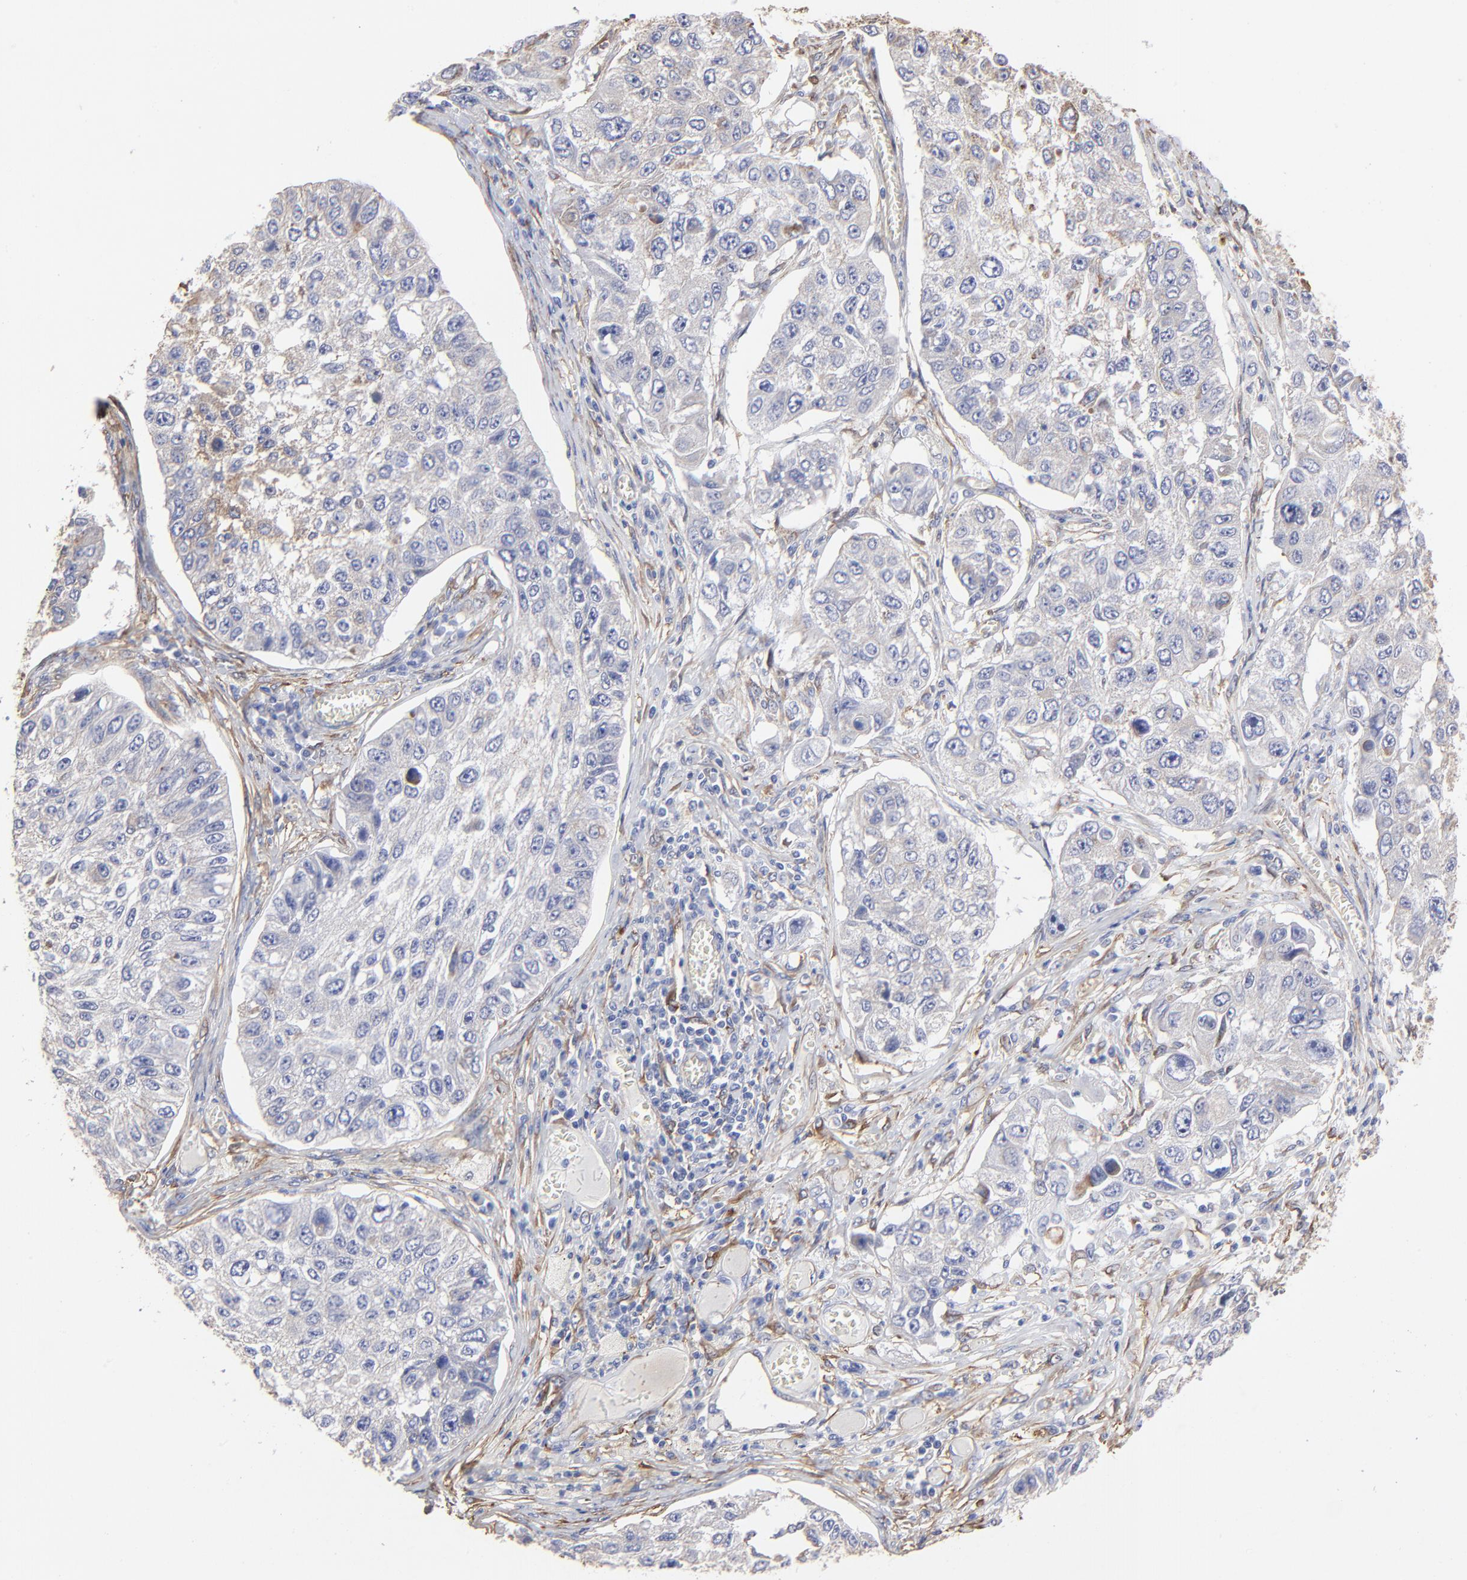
{"staining": {"intensity": "negative", "quantity": "none", "location": "none"}, "tissue": "lung cancer", "cell_type": "Tumor cells", "image_type": "cancer", "snomed": [{"axis": "morphology", "description": "Squamous cell carcinoma, NOS"}, {"axis": "topography", "description": "Lung"}], "caption": "Tumor cells are negative for protein expression in human lung squamous cell carcinoma.", "gene": "CILP", "patient": {"sex": "male", "age": 71}}